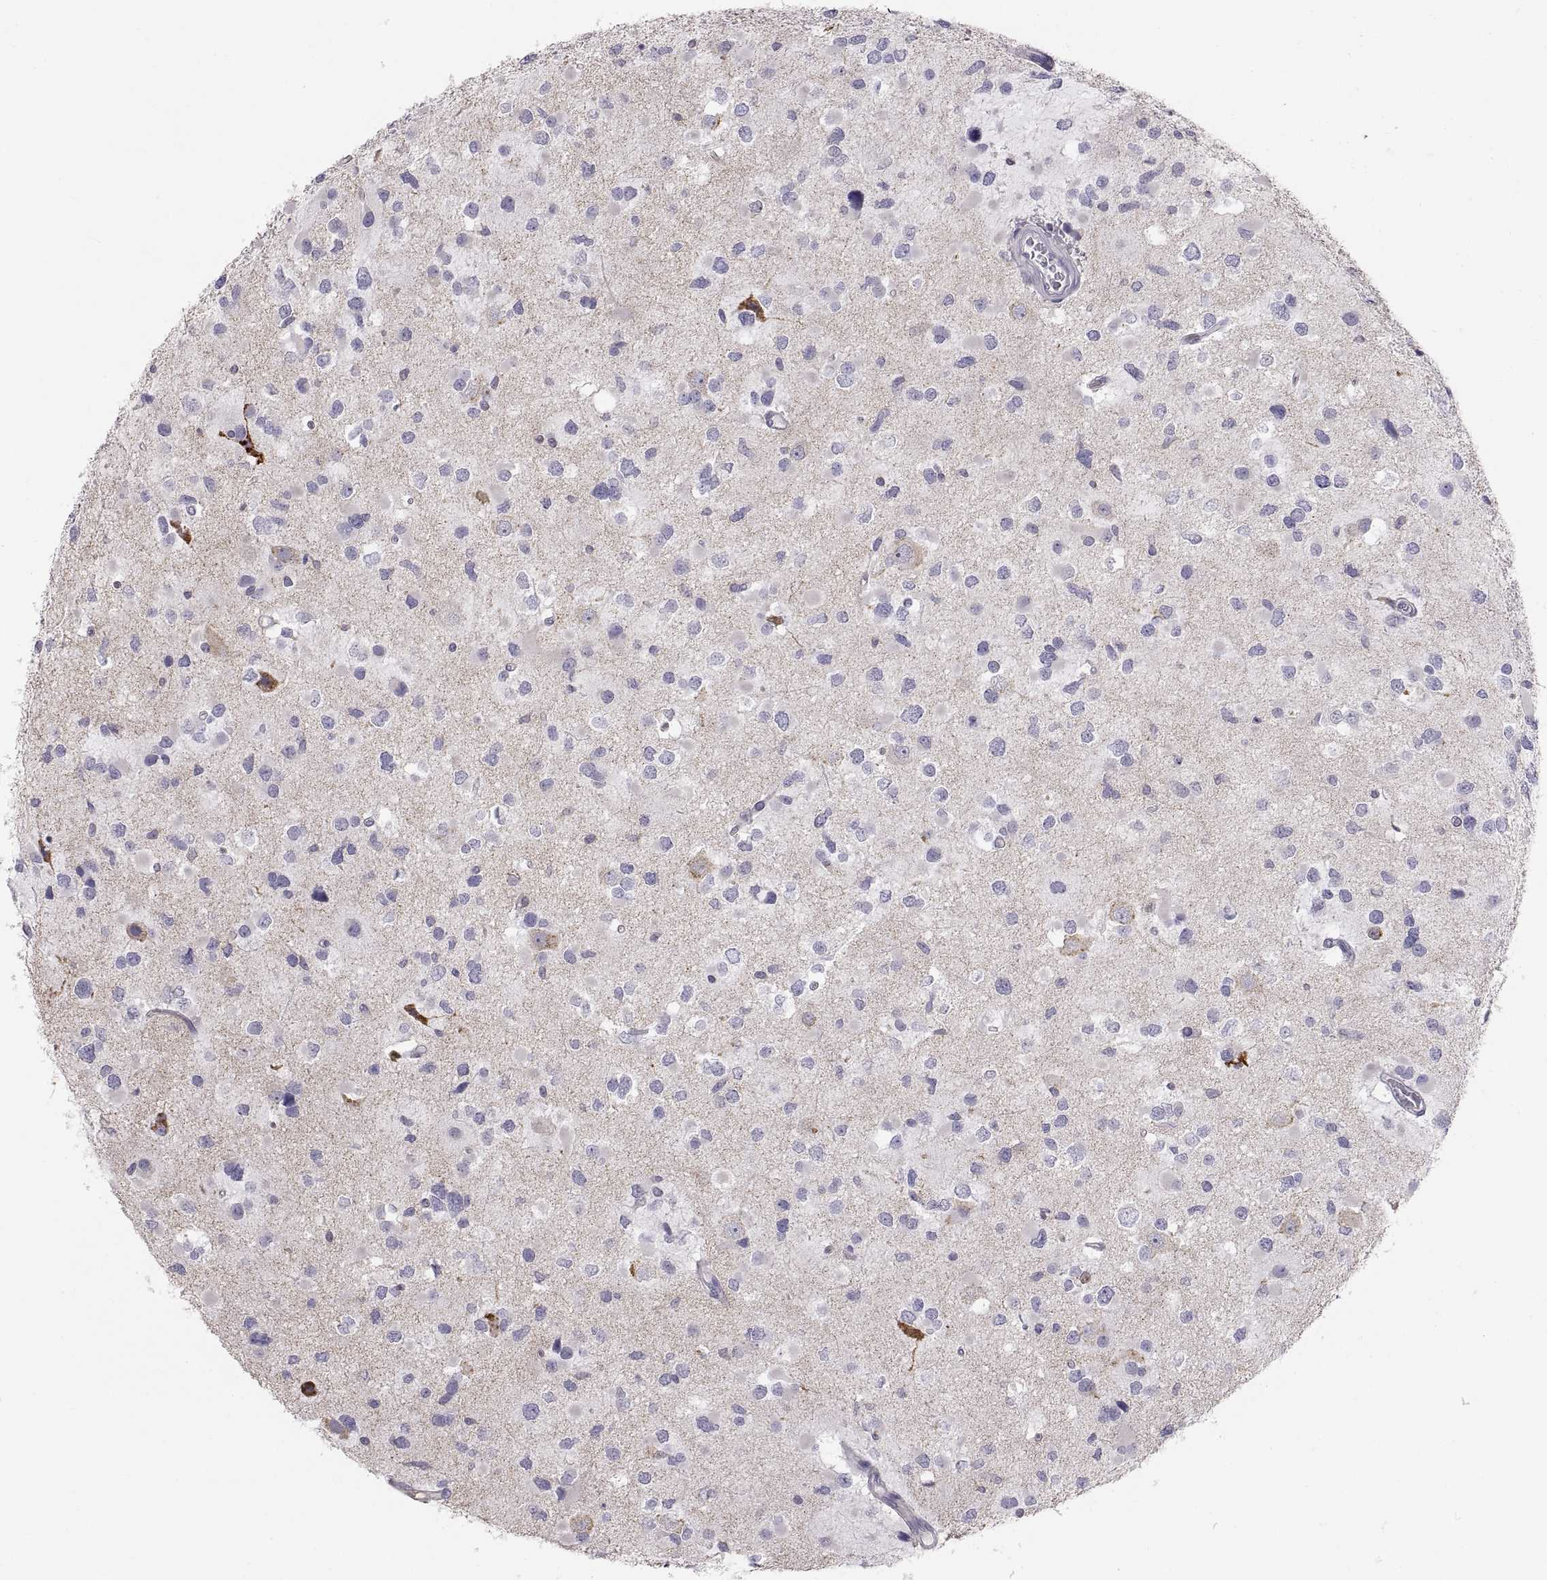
{"staining": {"intensity": "negative", "quantity": "none", "location": "none"}, "tissue": "glioma", "cell_type": "Tumor cells", "image_type": "cancer", "snomed": [{"axis": "morphology", "description": "Glioma, malignant, Low grade"}, {"axis": "topography", "description": "Brain"}], "caption": "High magnification brightfield microscopy of glioma stained with DAB (brown) and counterstained with hematoxylin (blue): tumor cells show no significant positivity.", "gene": "ERO1A", "patient": {"sex": "female", "age": 32}}